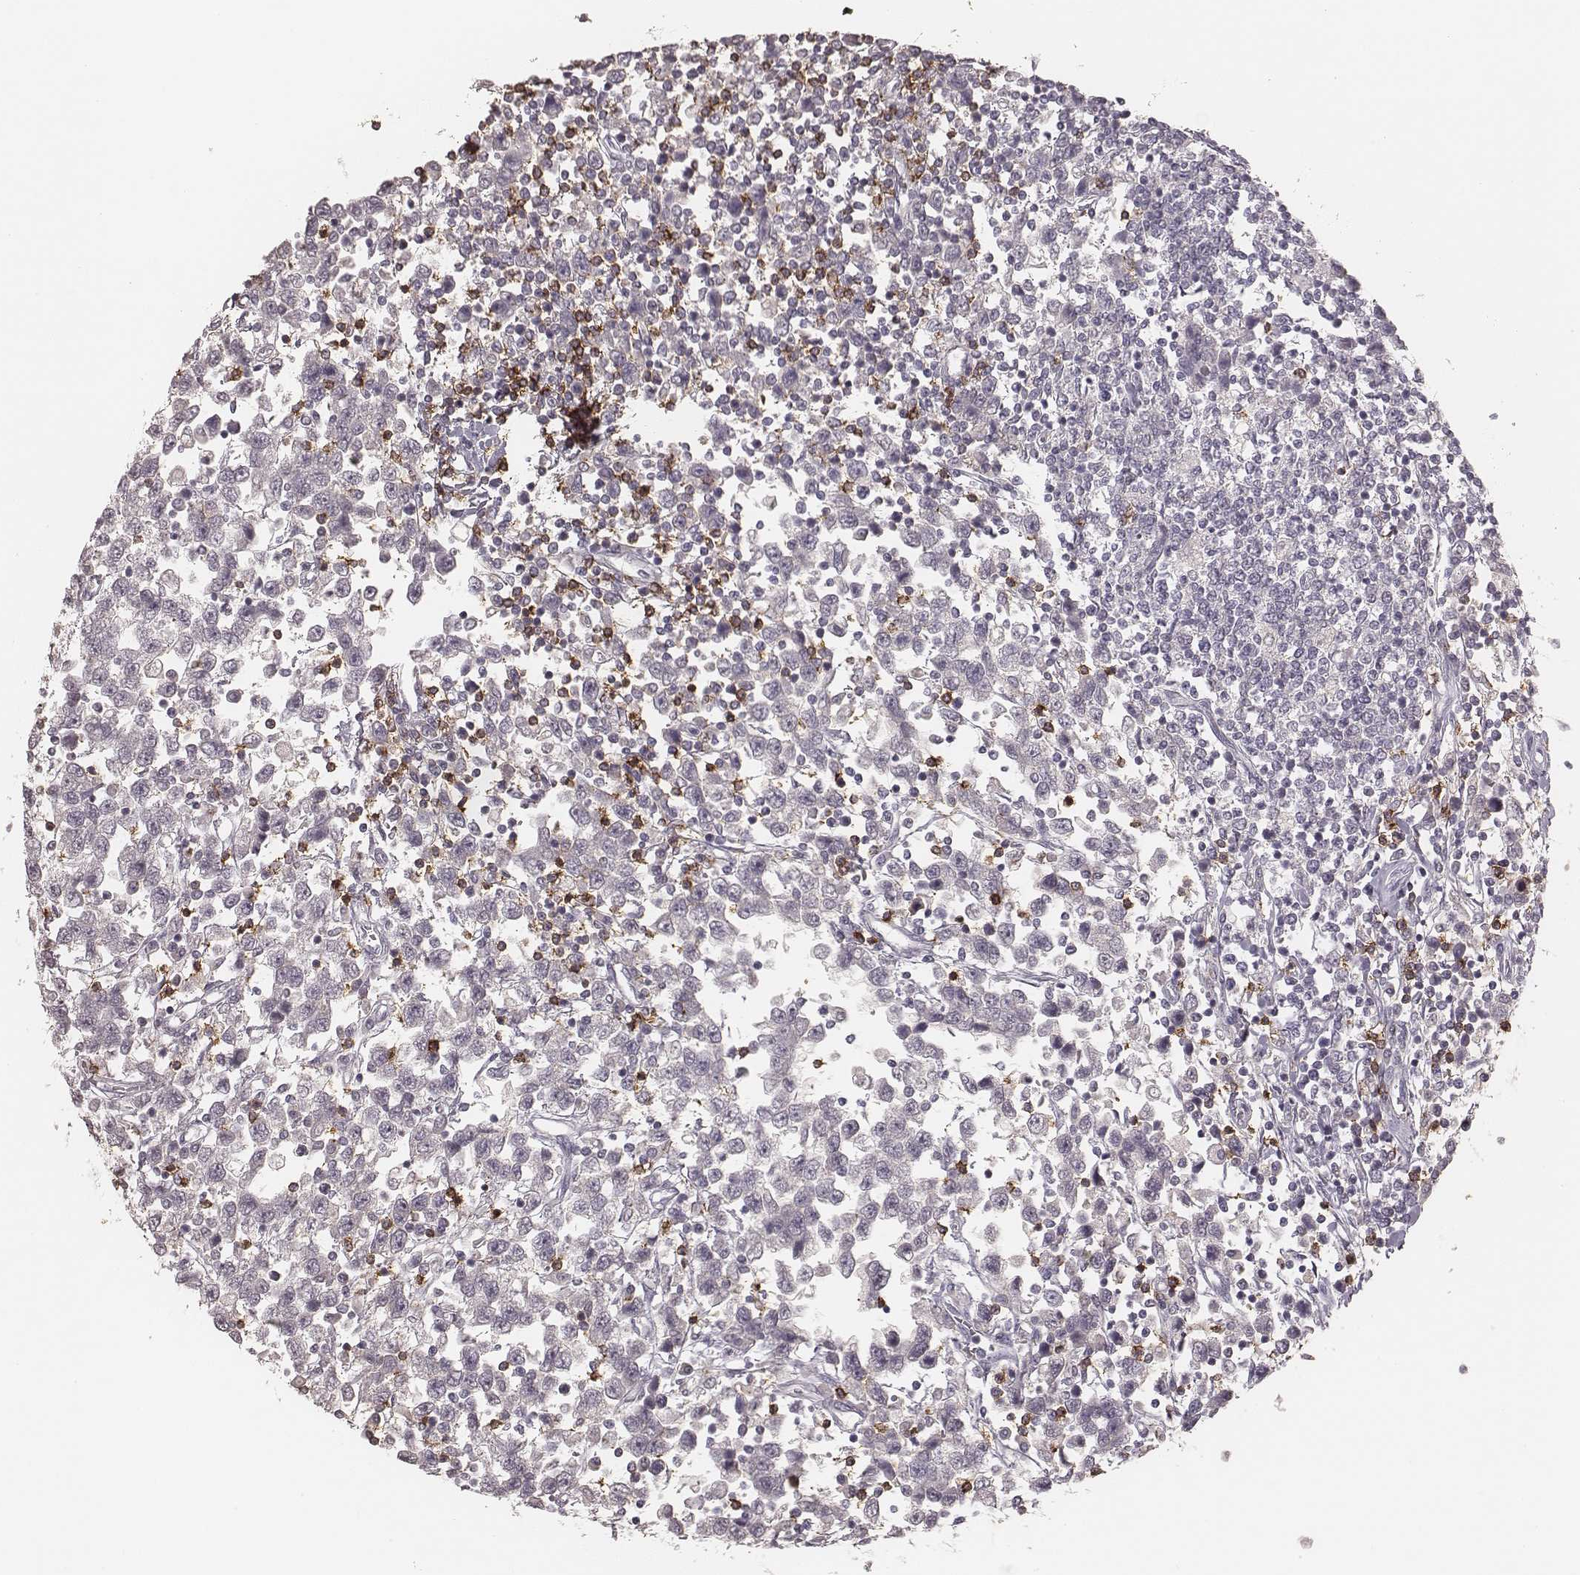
{"staining": {"intensity": "negative", "quantity": "none", "location": "none"}, "tissue": "testis cancer", "cell_type": "Tumor cells", "image_type": "cancer", "snomed": [{"axis": "morphology", "description": "Seminoma, NOS"}, {"axis": "topography", "description": "Testis"}], "caption": "Tumor cells are negative for brown protein staining in testis seminoma. (Brightfield microscopy of DAB IHC at high magnification).", "gene": "CD8A", "patient": {"sex": "male", "age": 34}}